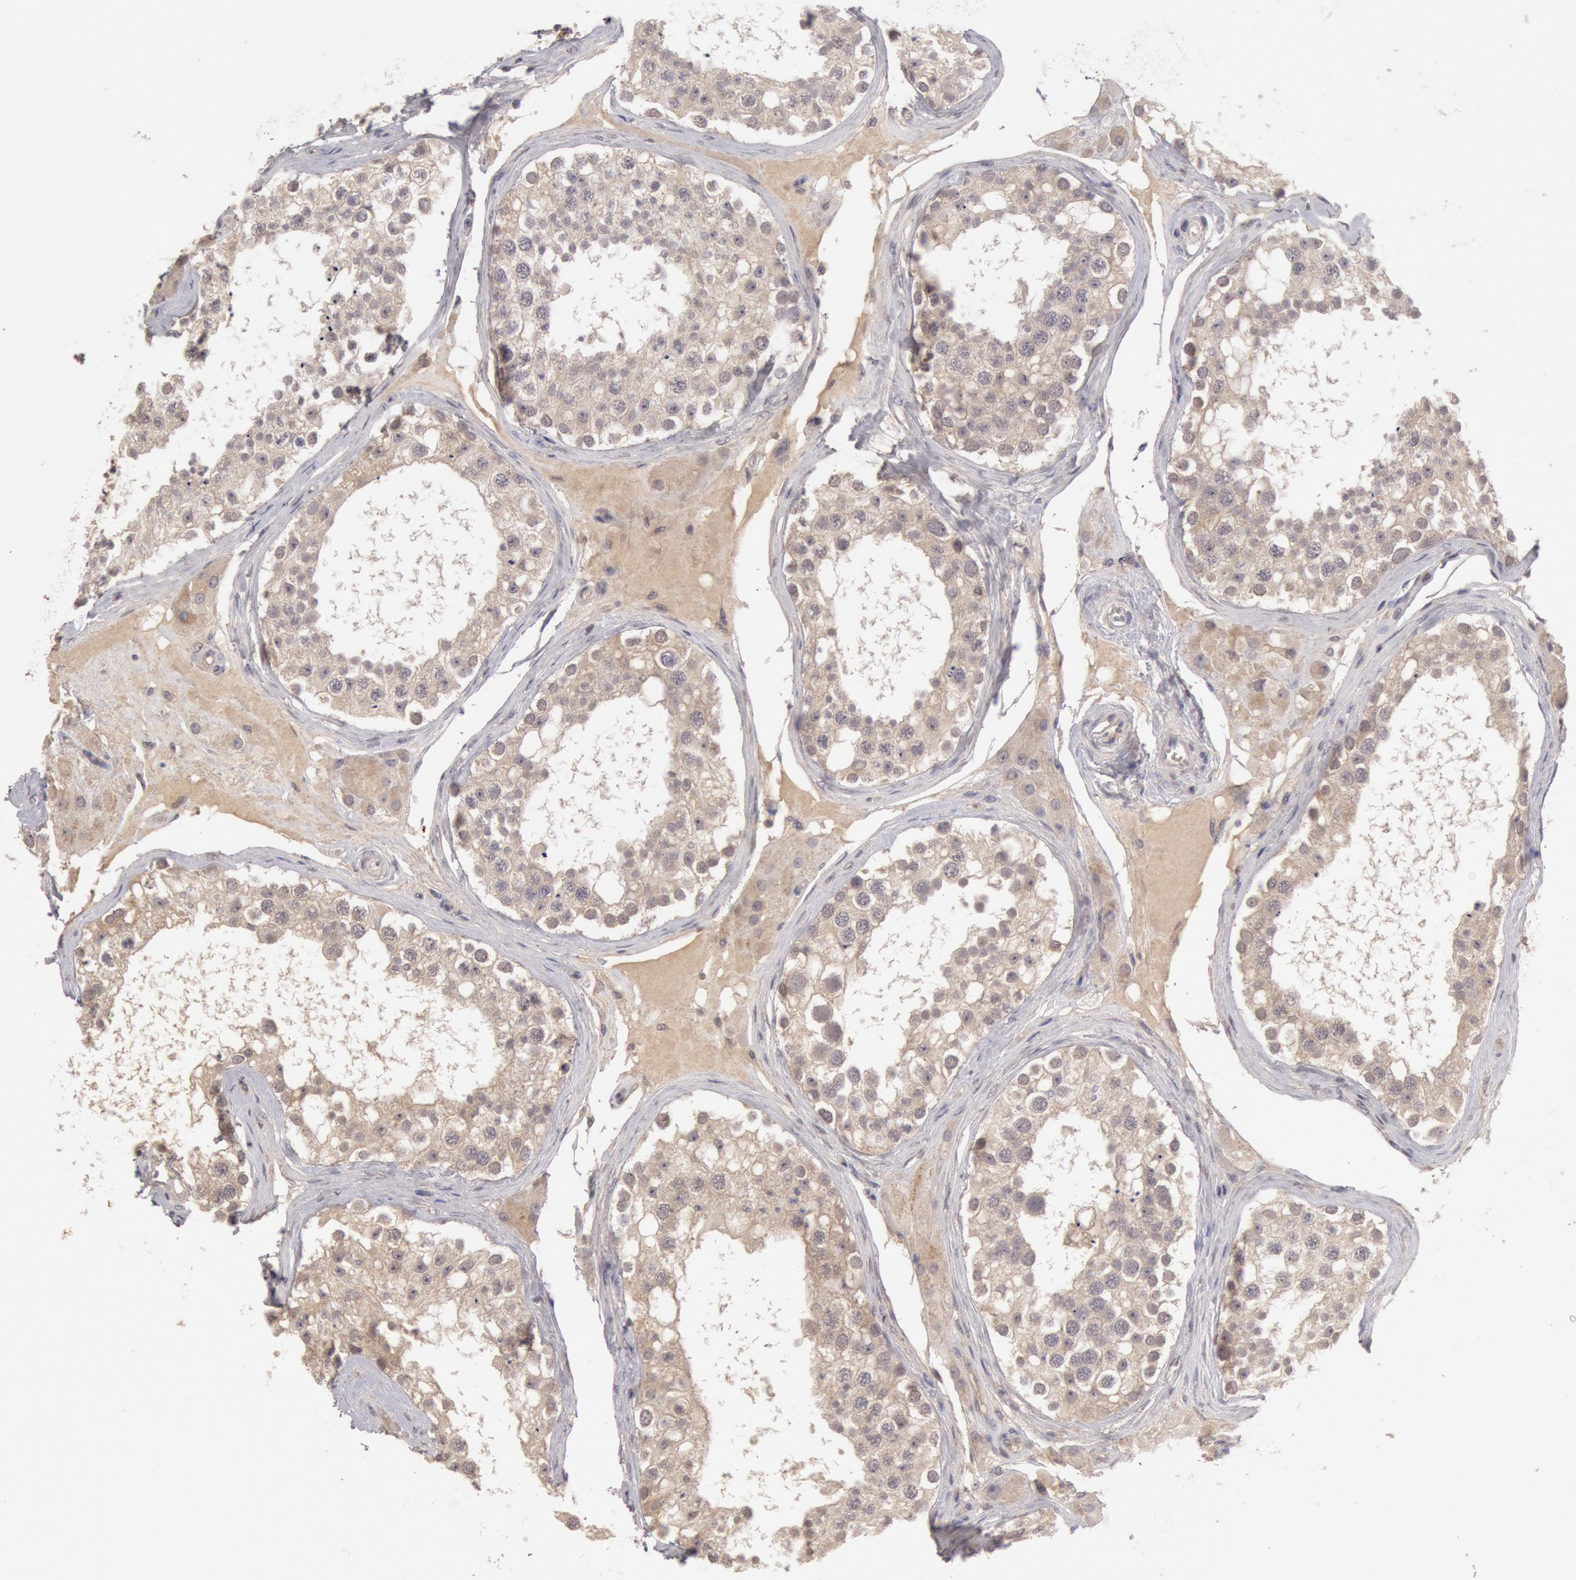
{"staining": {"intensity": "weak", "quantity": "25%-75%", "location": "cytoplasmic/membranous"}, "tissue": "testis", "cell_type": "Cells in seminiferous ducts", "image_type": "normal", "snomed": [{"axis": "morphology", "description": "Normal tissue, NOS"}, {"axis": "topography", "description": "Testis"}], "caption": "A histopathology image of human testis stained for a protein demonstrates weak cytoplasmic/membranous brown staining in cells in seminiferous ducts. The staining is performed using DAB (3,3'-diaminobenzidine) brown chromogen to label protein expression. The nuclei are counter-stained blue using hematoxylin.", "gene": "ZFP36L1", "patient": {"sex": "male", "age": 68}}